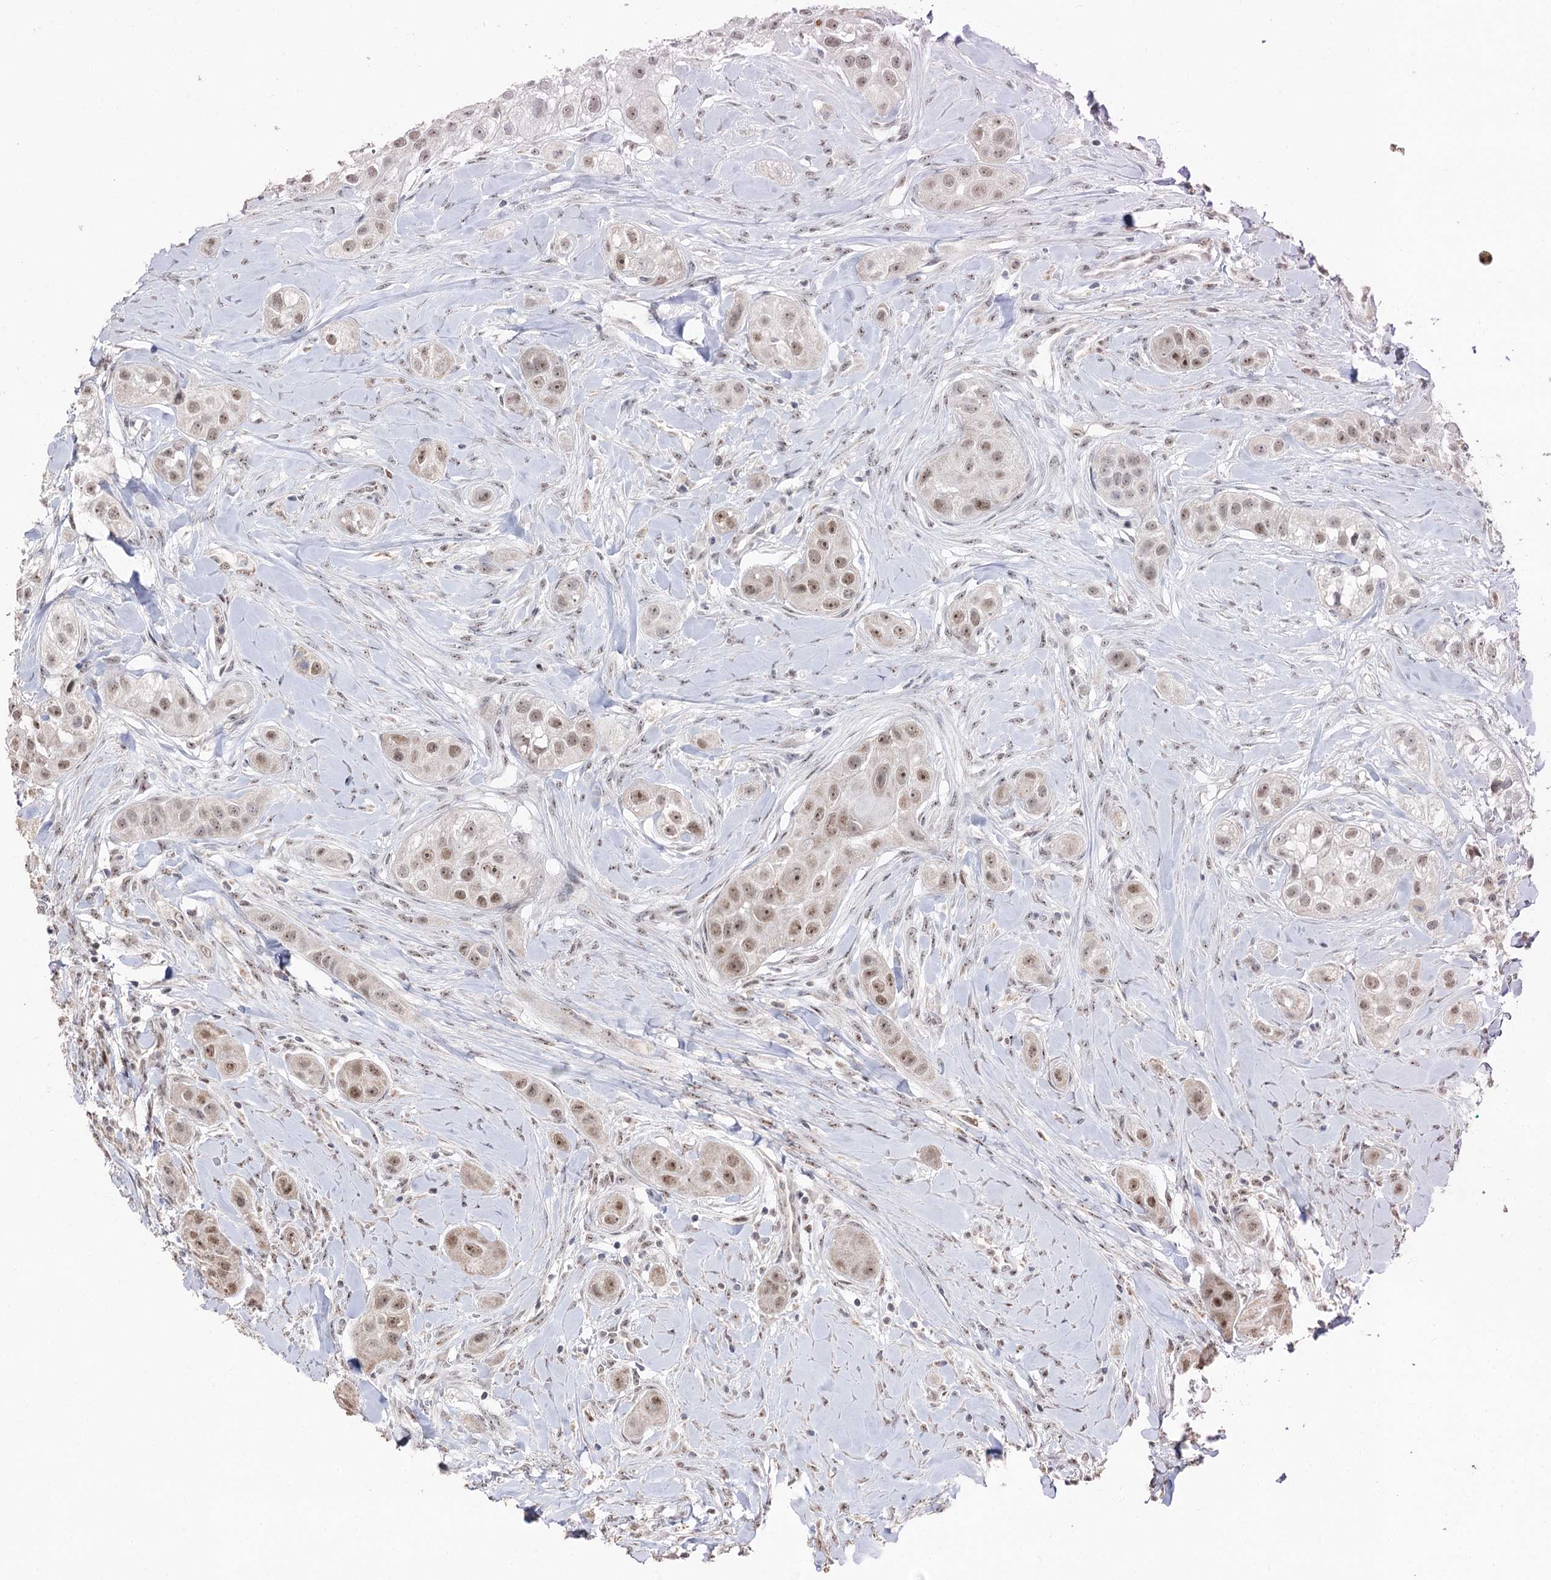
{"staining": {"intensity": "moderate", "quantity": "25%-75%", "location": "nuclear"}, "tissue": "head and neck cancer", "cell_type": "Tumor cells", "image_type": "cancer", "snomed": [{"axis": "morphology", "description": "Normal tissue, NOS"}, {"axis": "morphology", "description": "Squamous cell carcinoma, NOS"}, {"axis": "topography", "description": "Skeletal muscle"}, {"axis": "topography", "description": "Head-Neck"}], "caption": "A histopathology image showing moderate nuclear staining in about 25%-75% of tumor cells in head and neck cancer, as visualized by brown immunohistochemical staining.", "gene": "RUFY4", "patient": {"sex": "male", "age": 51}}